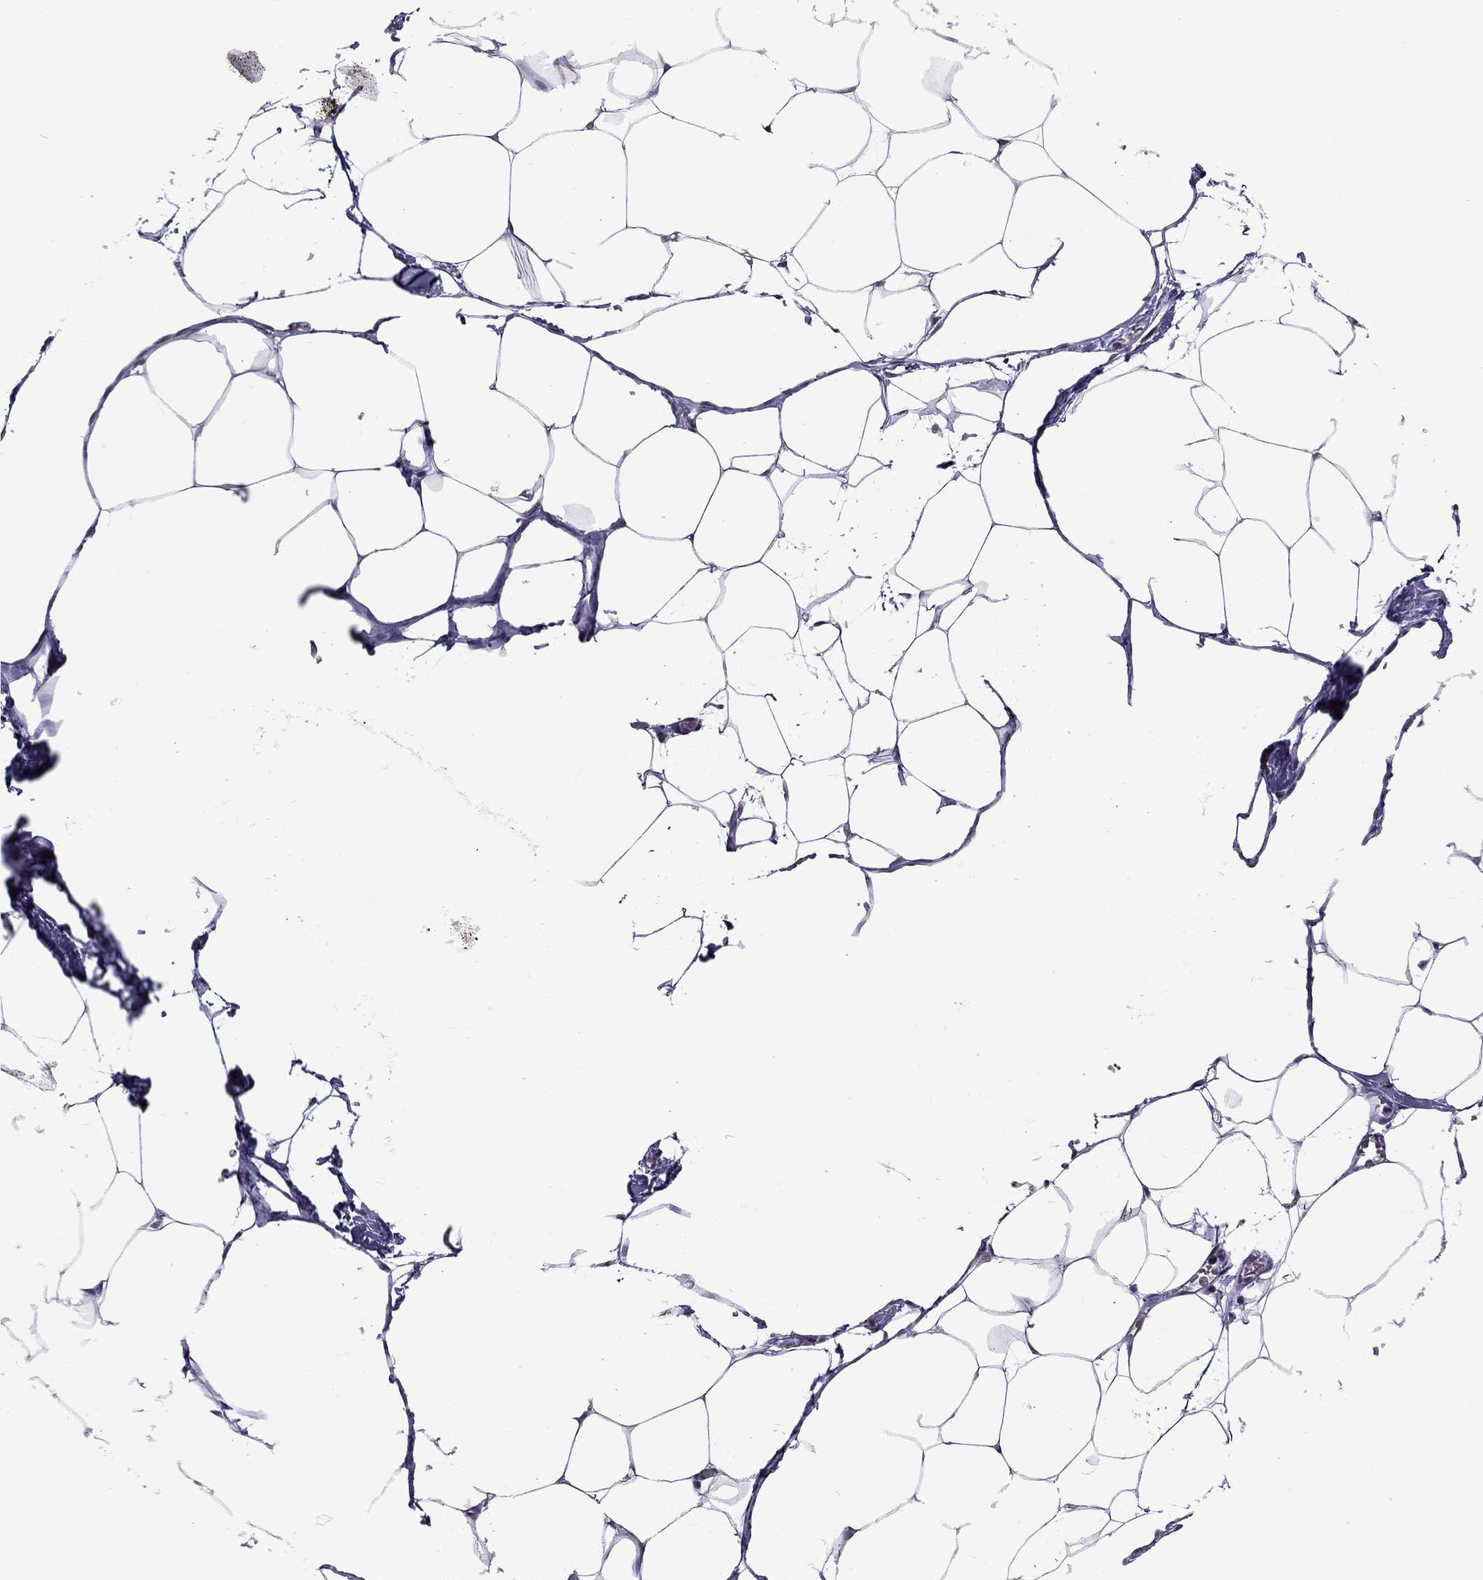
{"staining": {"intensity": "negative", "quantity": "none", "location": "none"}, "tissue": "adipose tissue", "cell_type": "Adipocytes", "image_type": "normal", "snomed": [{"axis": "morphology", "description": "Normal tissue, NOS"}, {"axis": "topography", "description": "Adipose tissue"}], "caption": "Micrograph shows no protein positivity in adipocytes of unremarkable adipose tissue. The staining is performed using DAB (3,3'-diaminobenzidine) brown chromogen with nuclei counter-stained in using hematoxylin.", "gene": "PPP1R3A", "patient": {"sex": "male", "age": 57}}